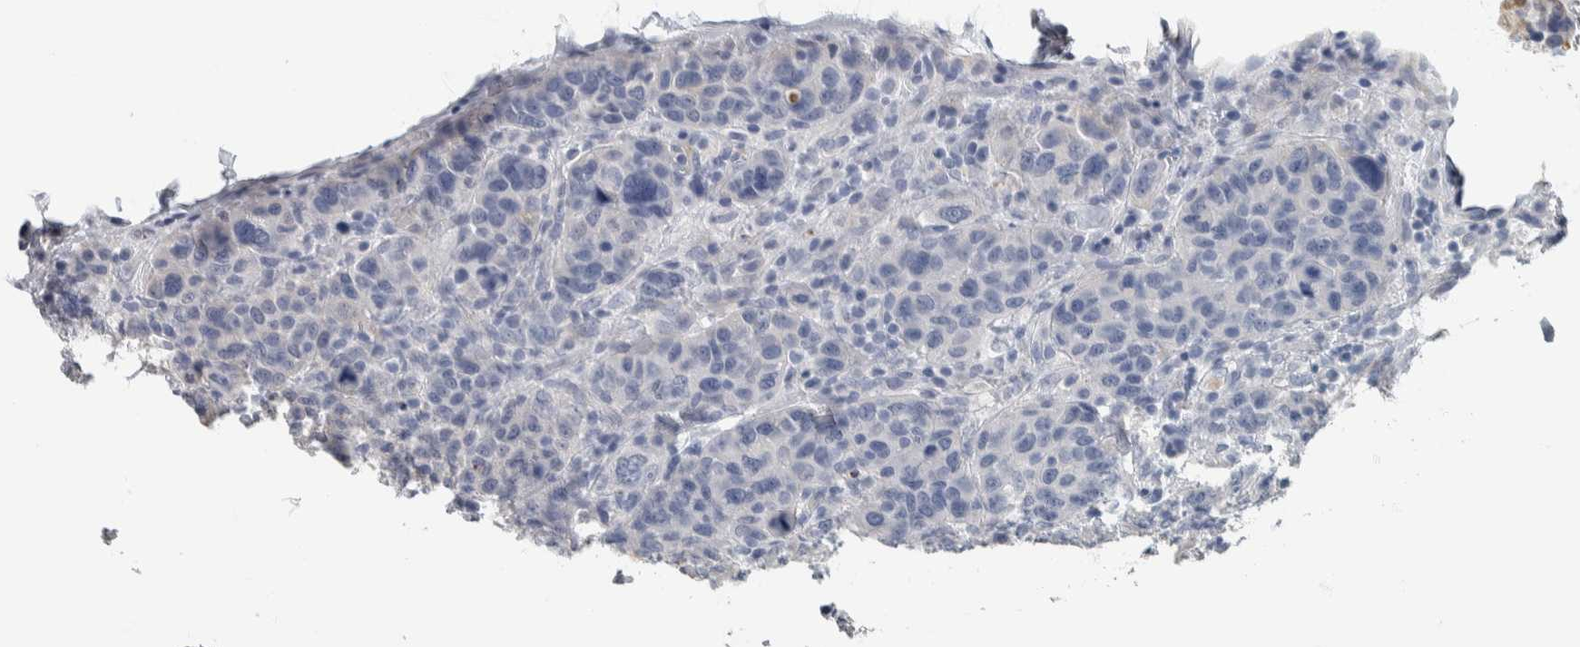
{"staining": {"intensity": "negative", "quantity": "none", "location": "none"}, "tissue": "breast cancer", "cell_type": "Tumor cells", "image_type": "cancer", "snomed": [{"axis": "morphology", "description": "Duct carcinoma"}, {"axis": "topography", "description": "Breast"}], "caption": "IHC photomicrograph of human breast cancer (intraductal carcinoma) stained for a protein (brown), which exhibits no positivity in tumor cells.", "gene": "NEFM", "patient": {"sex": "female", "age": 37}}